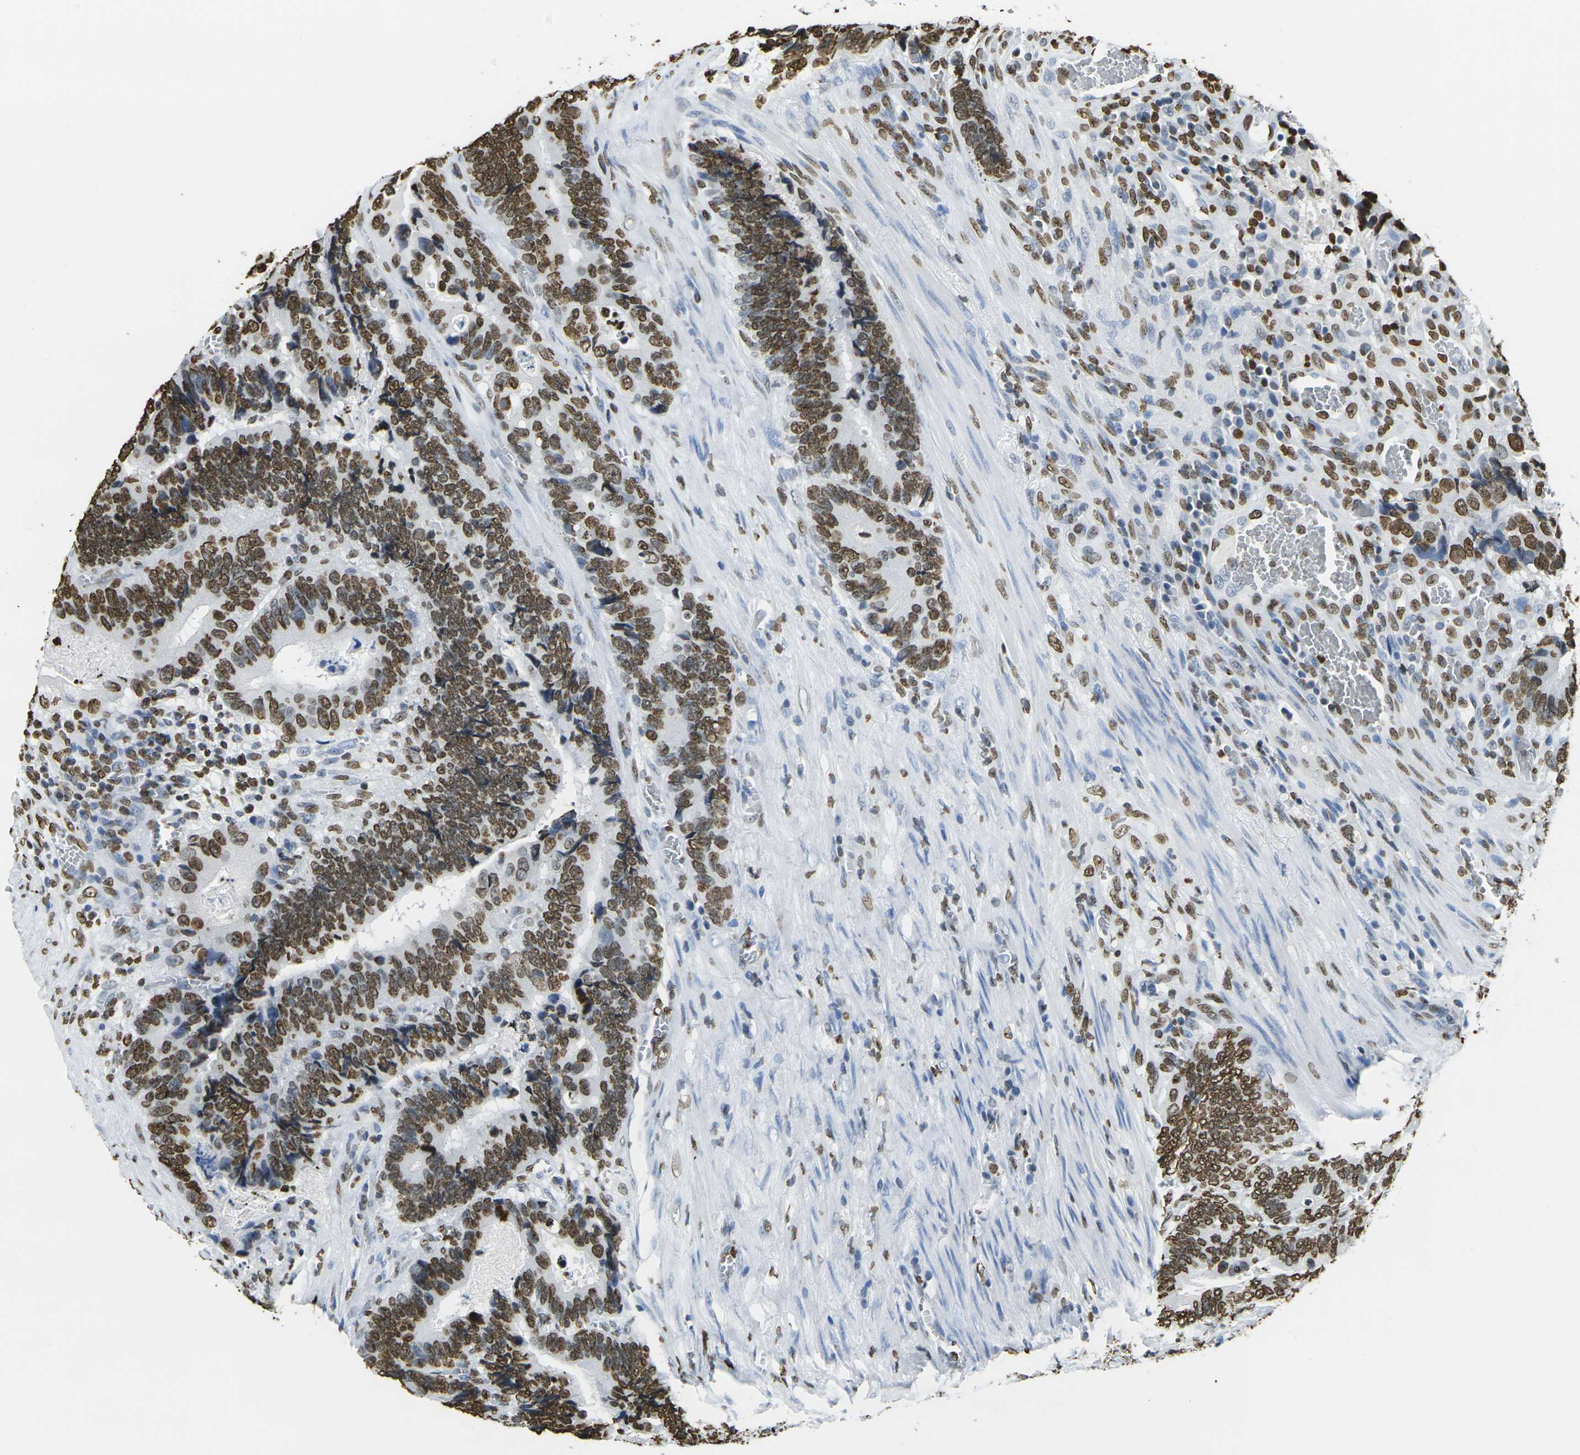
{"staining": {"intensity": "strong", "quantity": ">75%", "location": "nuclear"}, "tissue": "colorectal cancer", "cell_type": "Tumor cells", "image_type": "cancer", "snomed": [{"axis": "morphology", "description": "Adenocarcinoma, NOS"}, {"axis": "topography", "description": "Colon"}], "caption": "A brown stain shows strong nuclear expression of a protein in human colorectal cancer (adenocarcinoma) tumor cells. Immunohistochemistry stains the protein in brown and the nuclei are stained blue.", "gene": "DRAXIN", "patient": {"sex": "male", "age": 72}}